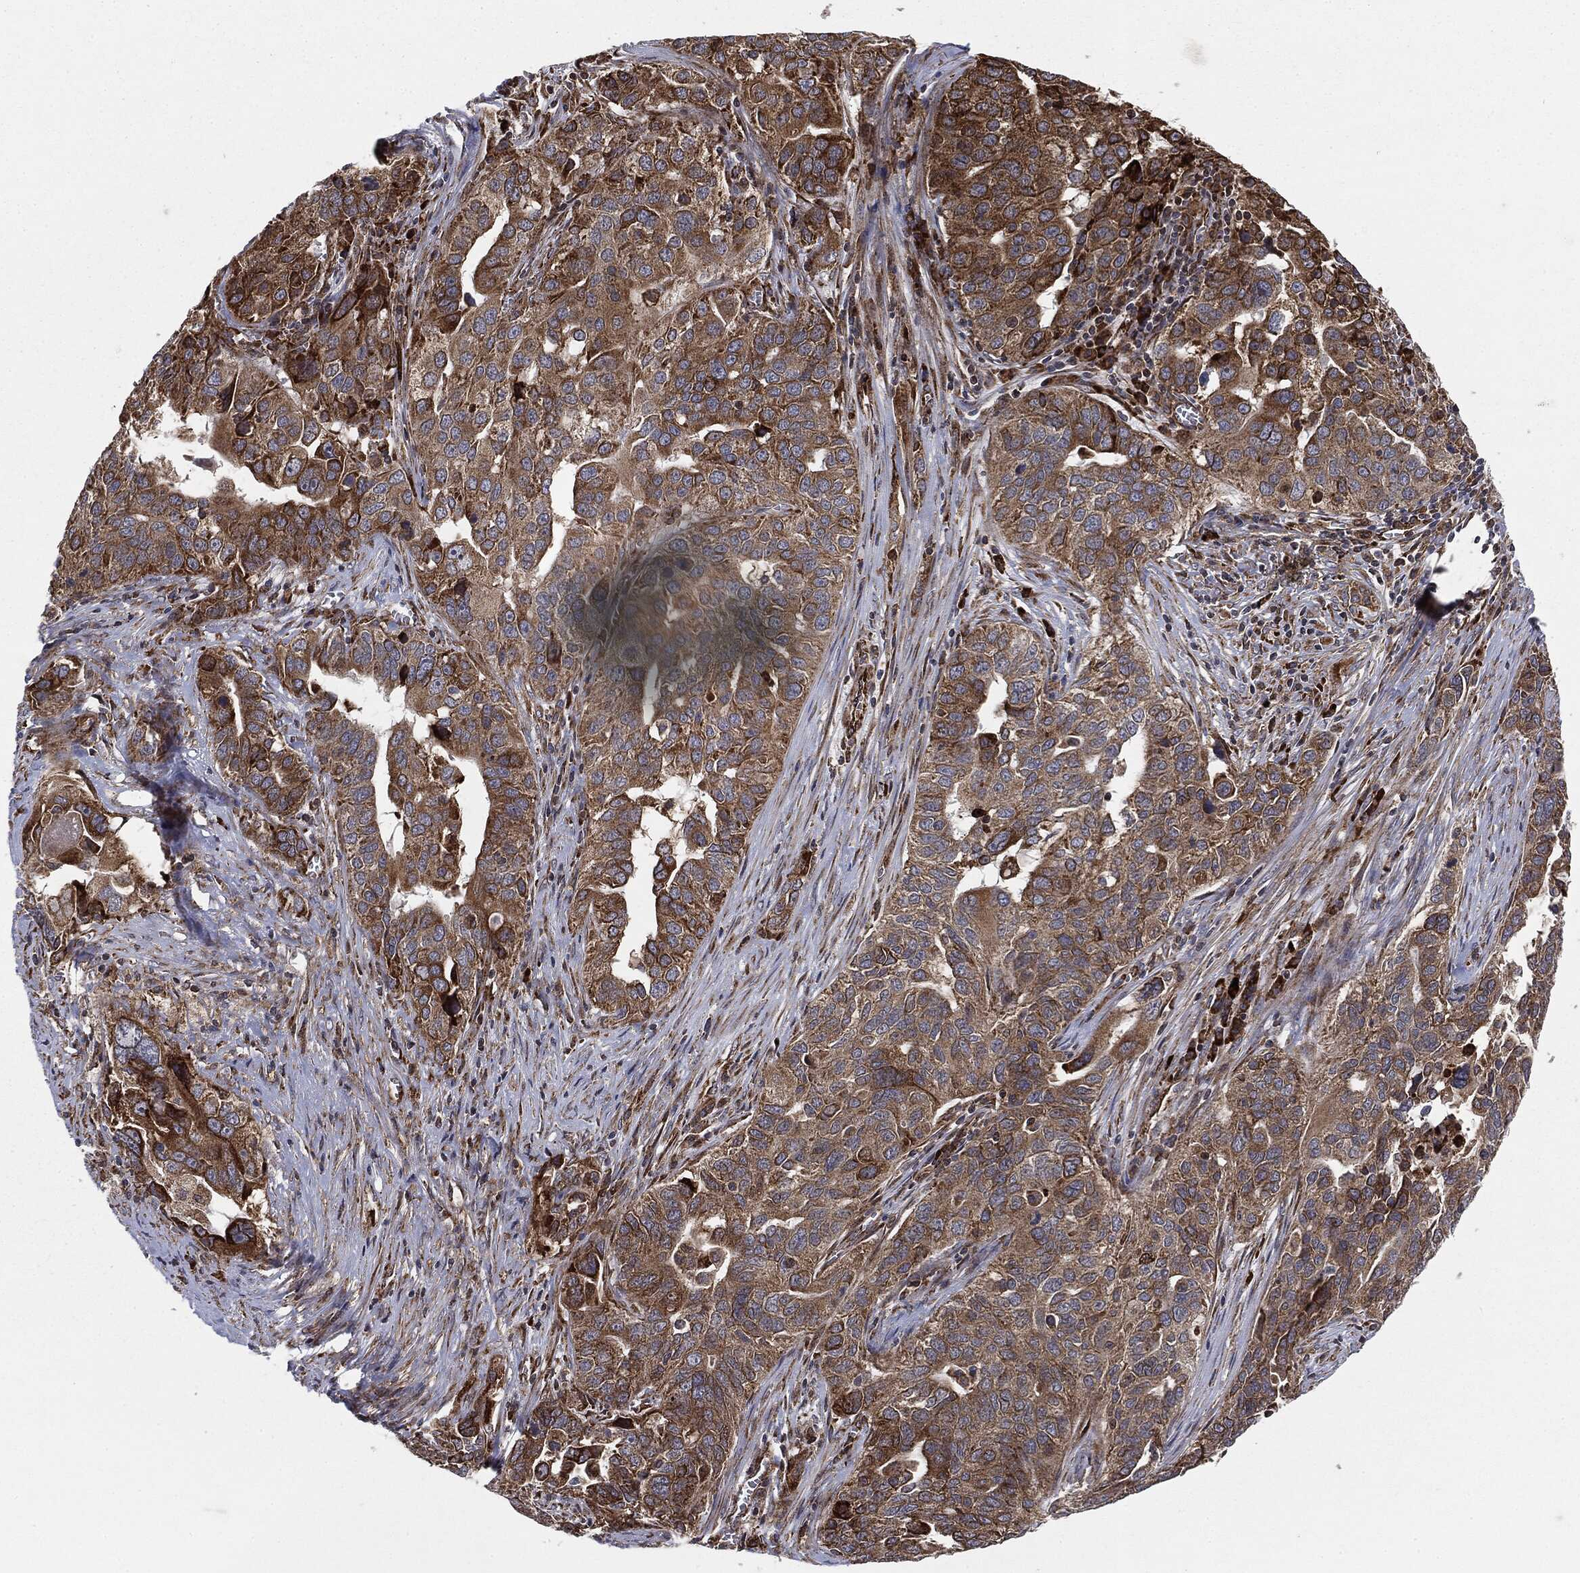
{"staining": {"intensity": "moderate", "quantity": ">75%", "location": "cytoplasmic/membranous"}, "tissue": "ovarian cancer", "cell_type": "Tumor cells", "image_type": "cancer", "snomed": [{"axis": "morphology", "description": "Carcinoma, endometroid"}, {"axis": "topography", "description": "Soft tissue"}, {"axis": "topography", "description": "Ovary"}], "caption": "Immunohistochemical staining of endometroid carcinoma (ovarian) exhibits medium levels of moderate cytoplasmic/membranous protein positivity in approximately >75% of tumor cells.", "gene": "CYLD", "patient": {"sex": "female", "age": 52}}